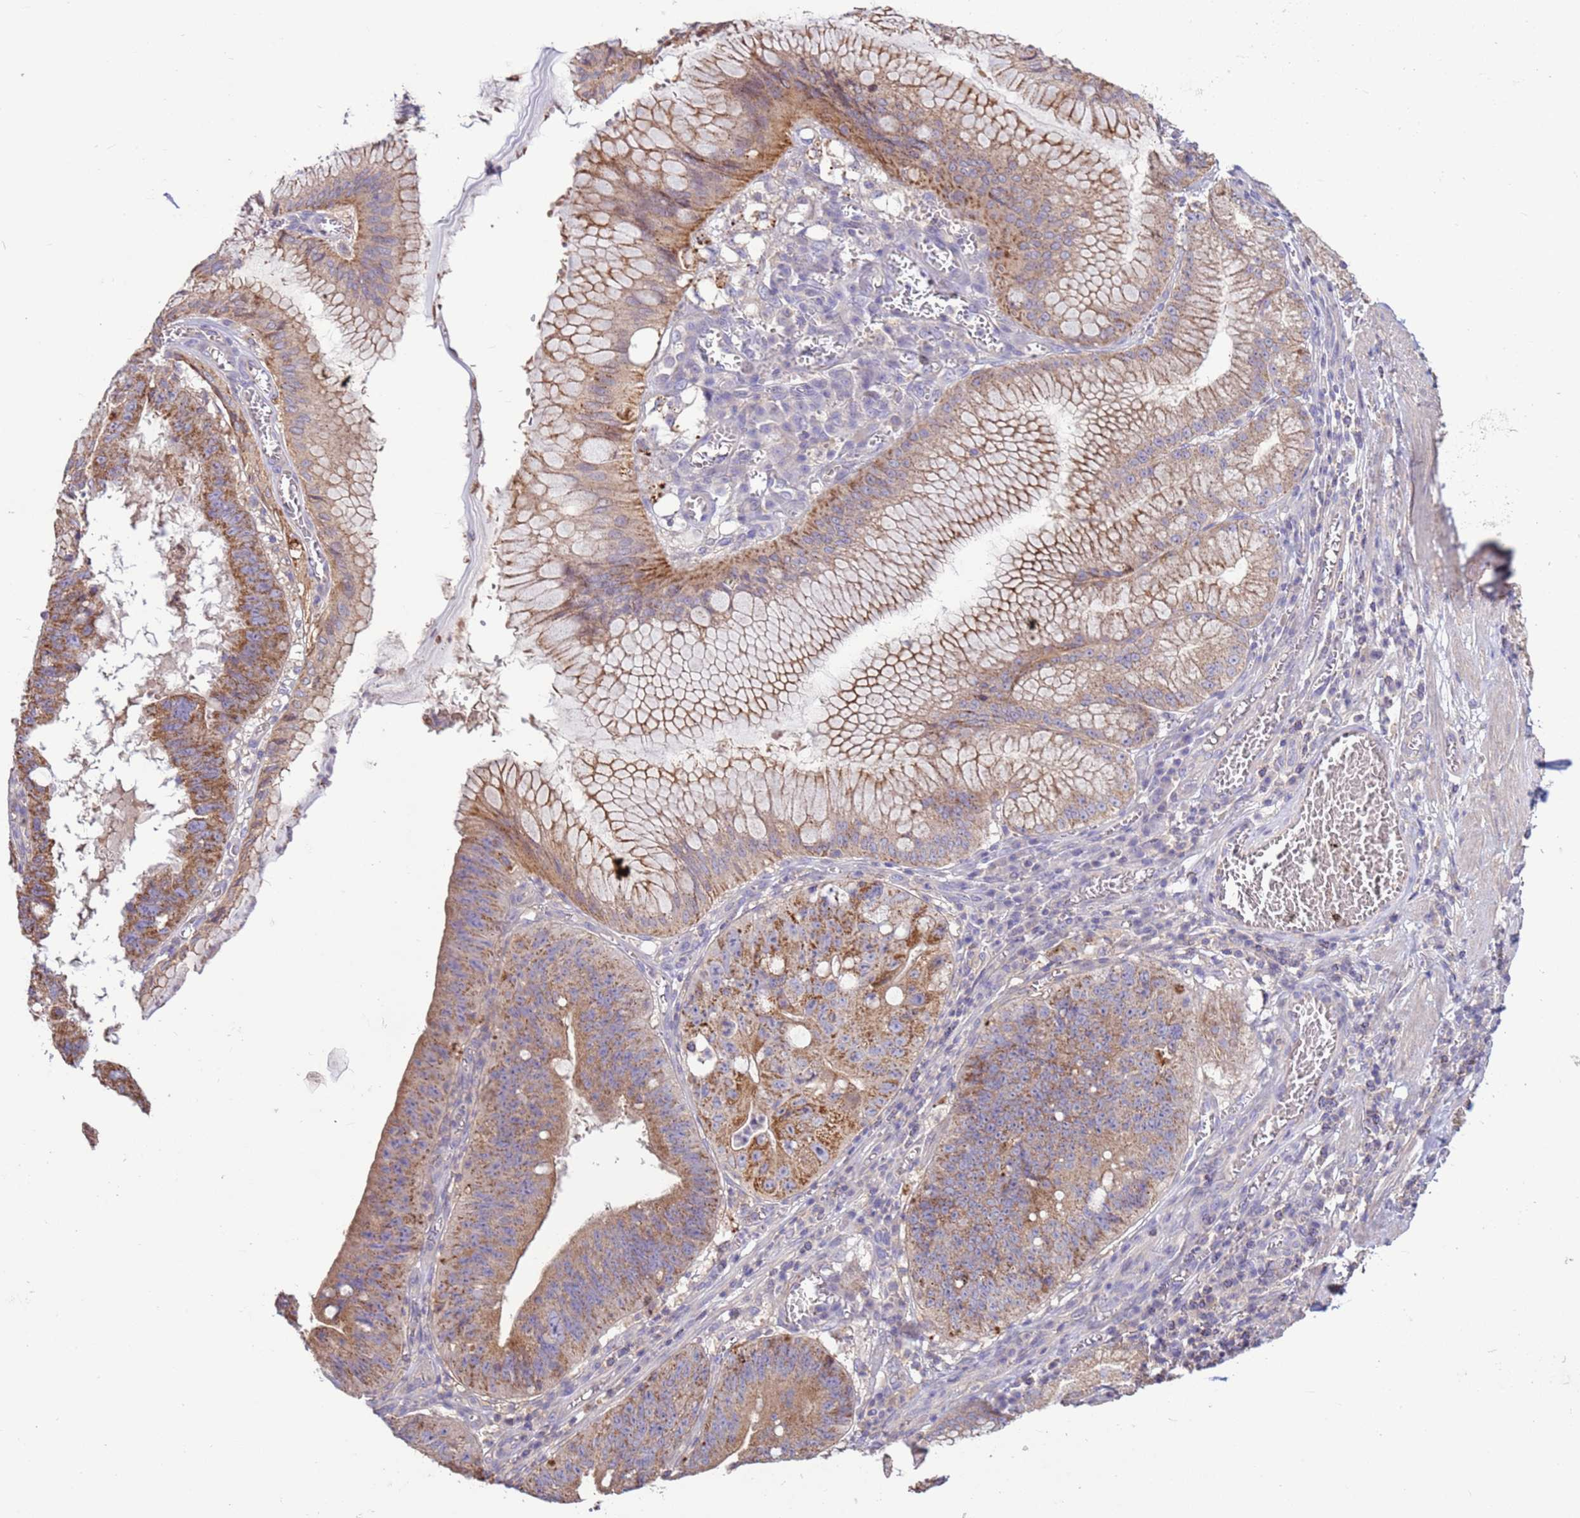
{"staining": {"intensity": "moderate", "quantity": ">75%", "location": "cytoplasmic/membranous"}, "tissue": "stomach cancer", "cell_type": "Tumor cells", "image_type": "cancer", "snomed": [{"axis": "morphology", "description": "Adenocarcinoma, NOS"}, {"axis": "topography", "description": "Stomach"}], "caption": "The micrograph displays immunohistochemical staining of adenocarcinoma (stomach). There is moderate cytoplasmic/membranous positivity is seen in about >75% of tumor cells. Immunohistochemistry (ihc) stains the protein of interest in brown and the nuclei are stained blue.", "gene": "EVA1B", "patient": {"sex": "male", "age": 59}}